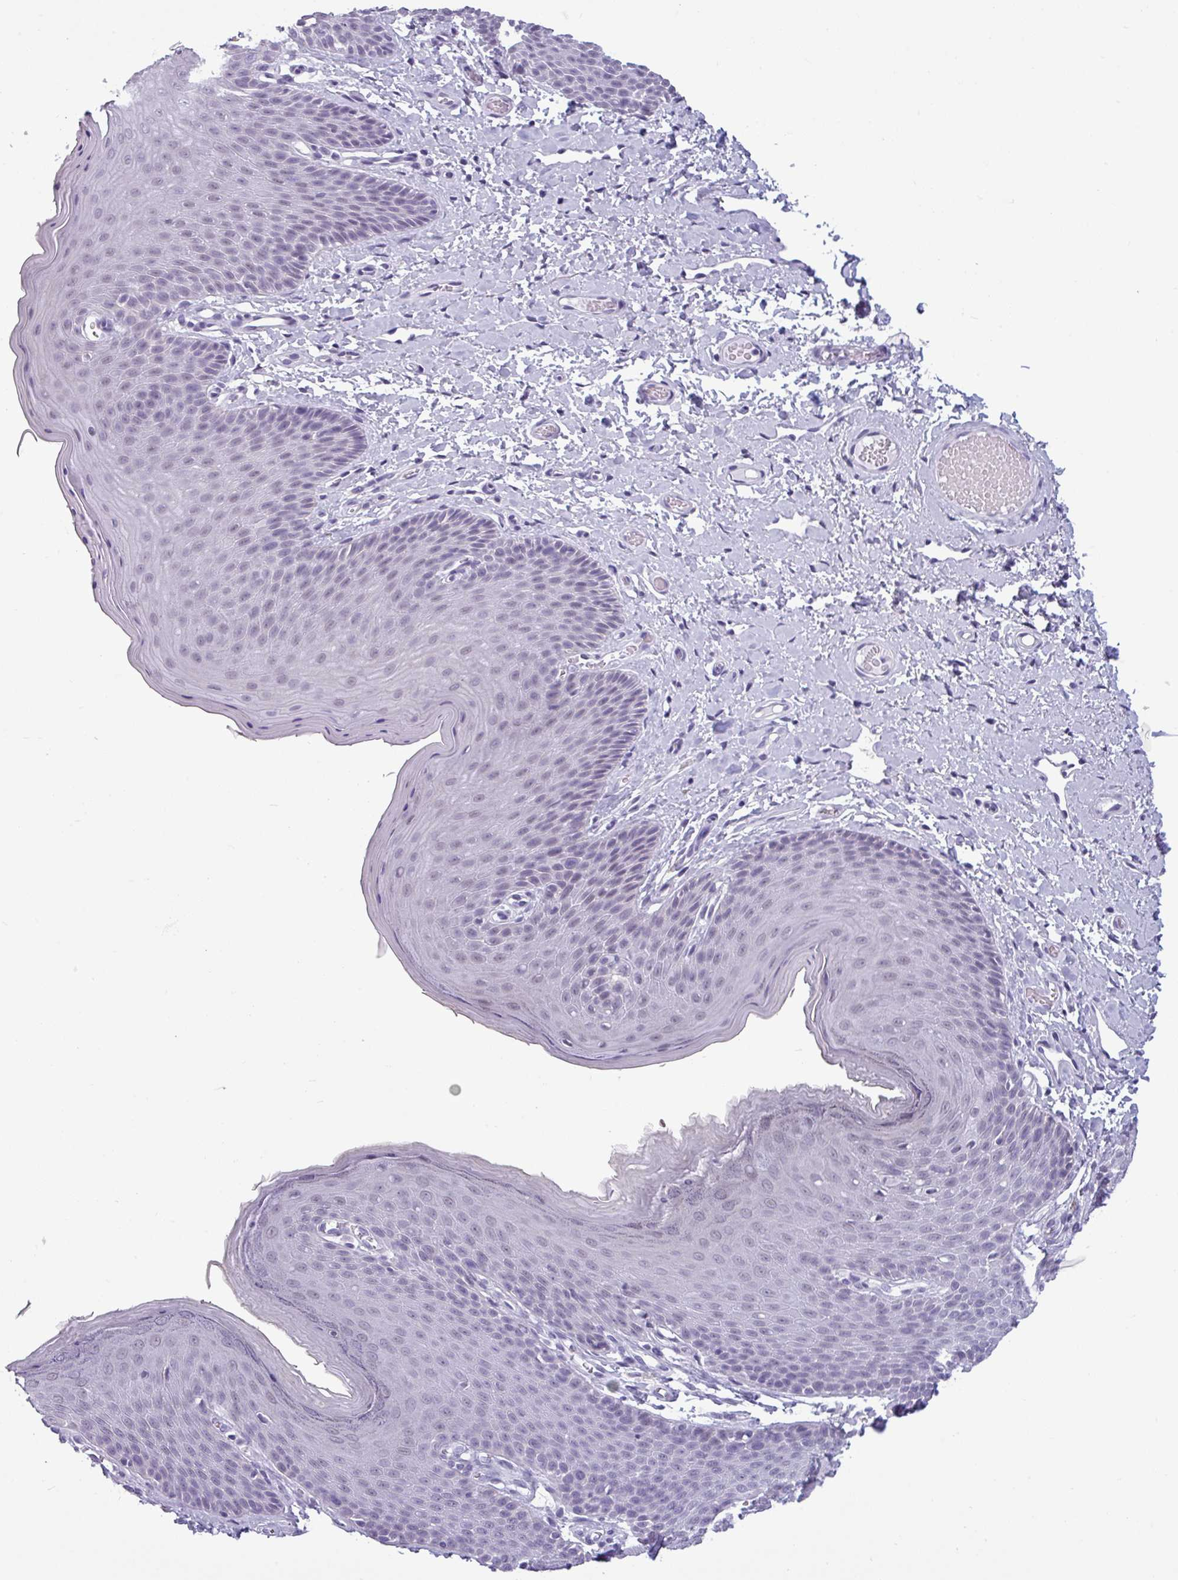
{"staining": {"intensity": "negative", "quantity": "none", "location": "none"}, "tissue": "skin", "cell_type": "Epidermal cells", "image_type": "normal", "snomed": [{"axis": "morphology", "description": "Normal tissue, NOS"}, {"axis": "topography", "description": "Anal"}], "caption": "Immunohistochemical staining of normal human skin reveals no significant expression in epidermal cells. (DAB (3,3'-diaminobenzidine) immunohistochemistry visualized using brightfield microscopy, high magnification).", "gene": "SRGAP1", "patient": {"sex": "female", "age": 40}}